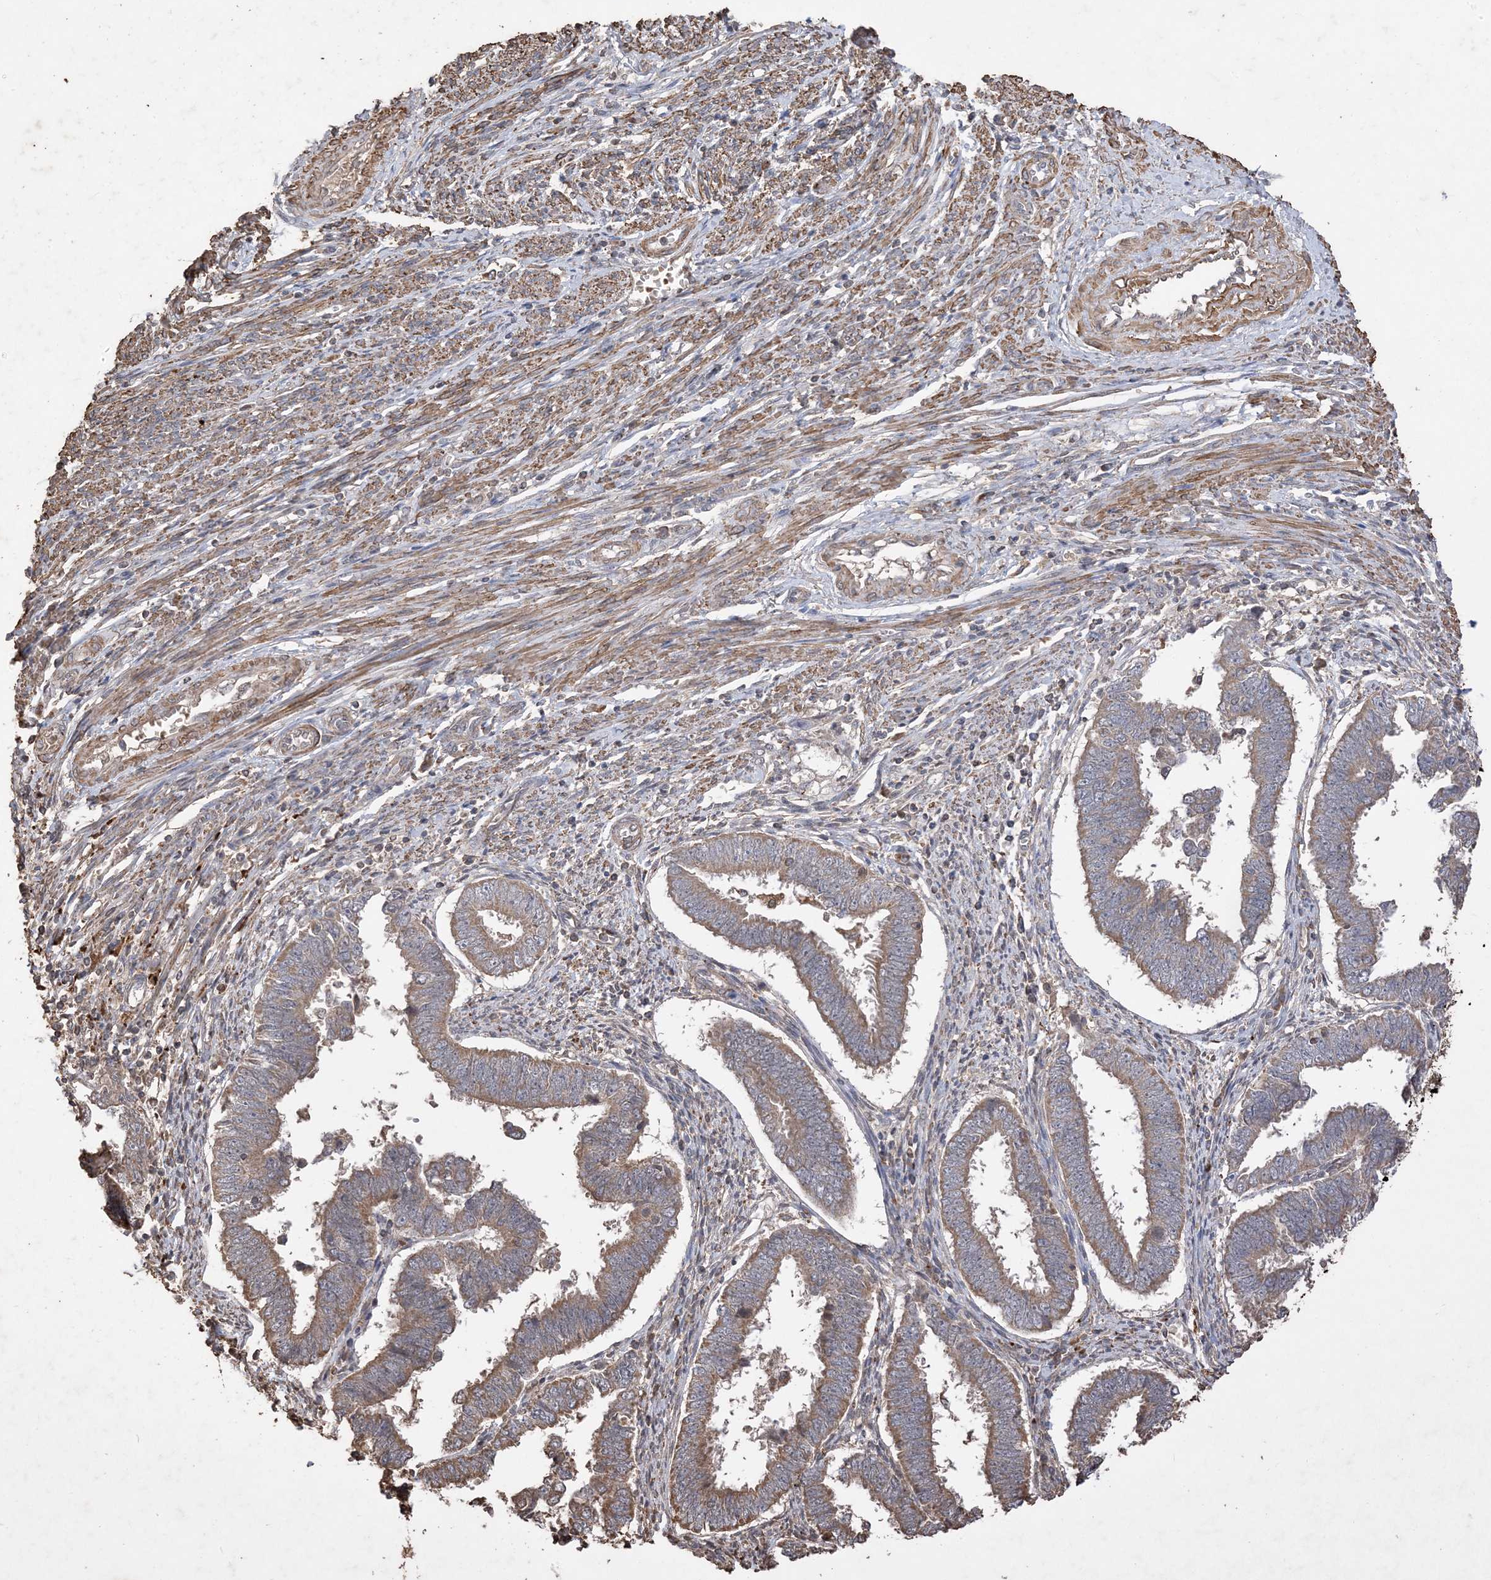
{"staining": {"intensity": "moderate", "quantity": ">75%", "location": "cytoplasmic/membranous"}, "tissue": "endometrial cancer", "cell_type": "Tumor cells", "image_type": "cancer", "snomed": [{"axis": "morphology", "description": "Adenocarcinoma, NOS"}, {"axis": "topography", "description": "Endometrium"}], "caption": "Adenocarcinoma (endometrial) stained with DAB immunohistochemistry (IHC) displays medium levels of moderate cytoplasmic/membranous staining in about >75% of tumor cells.", "gene": "HPS4", "patient": {"sex": "female", "age": 75}}